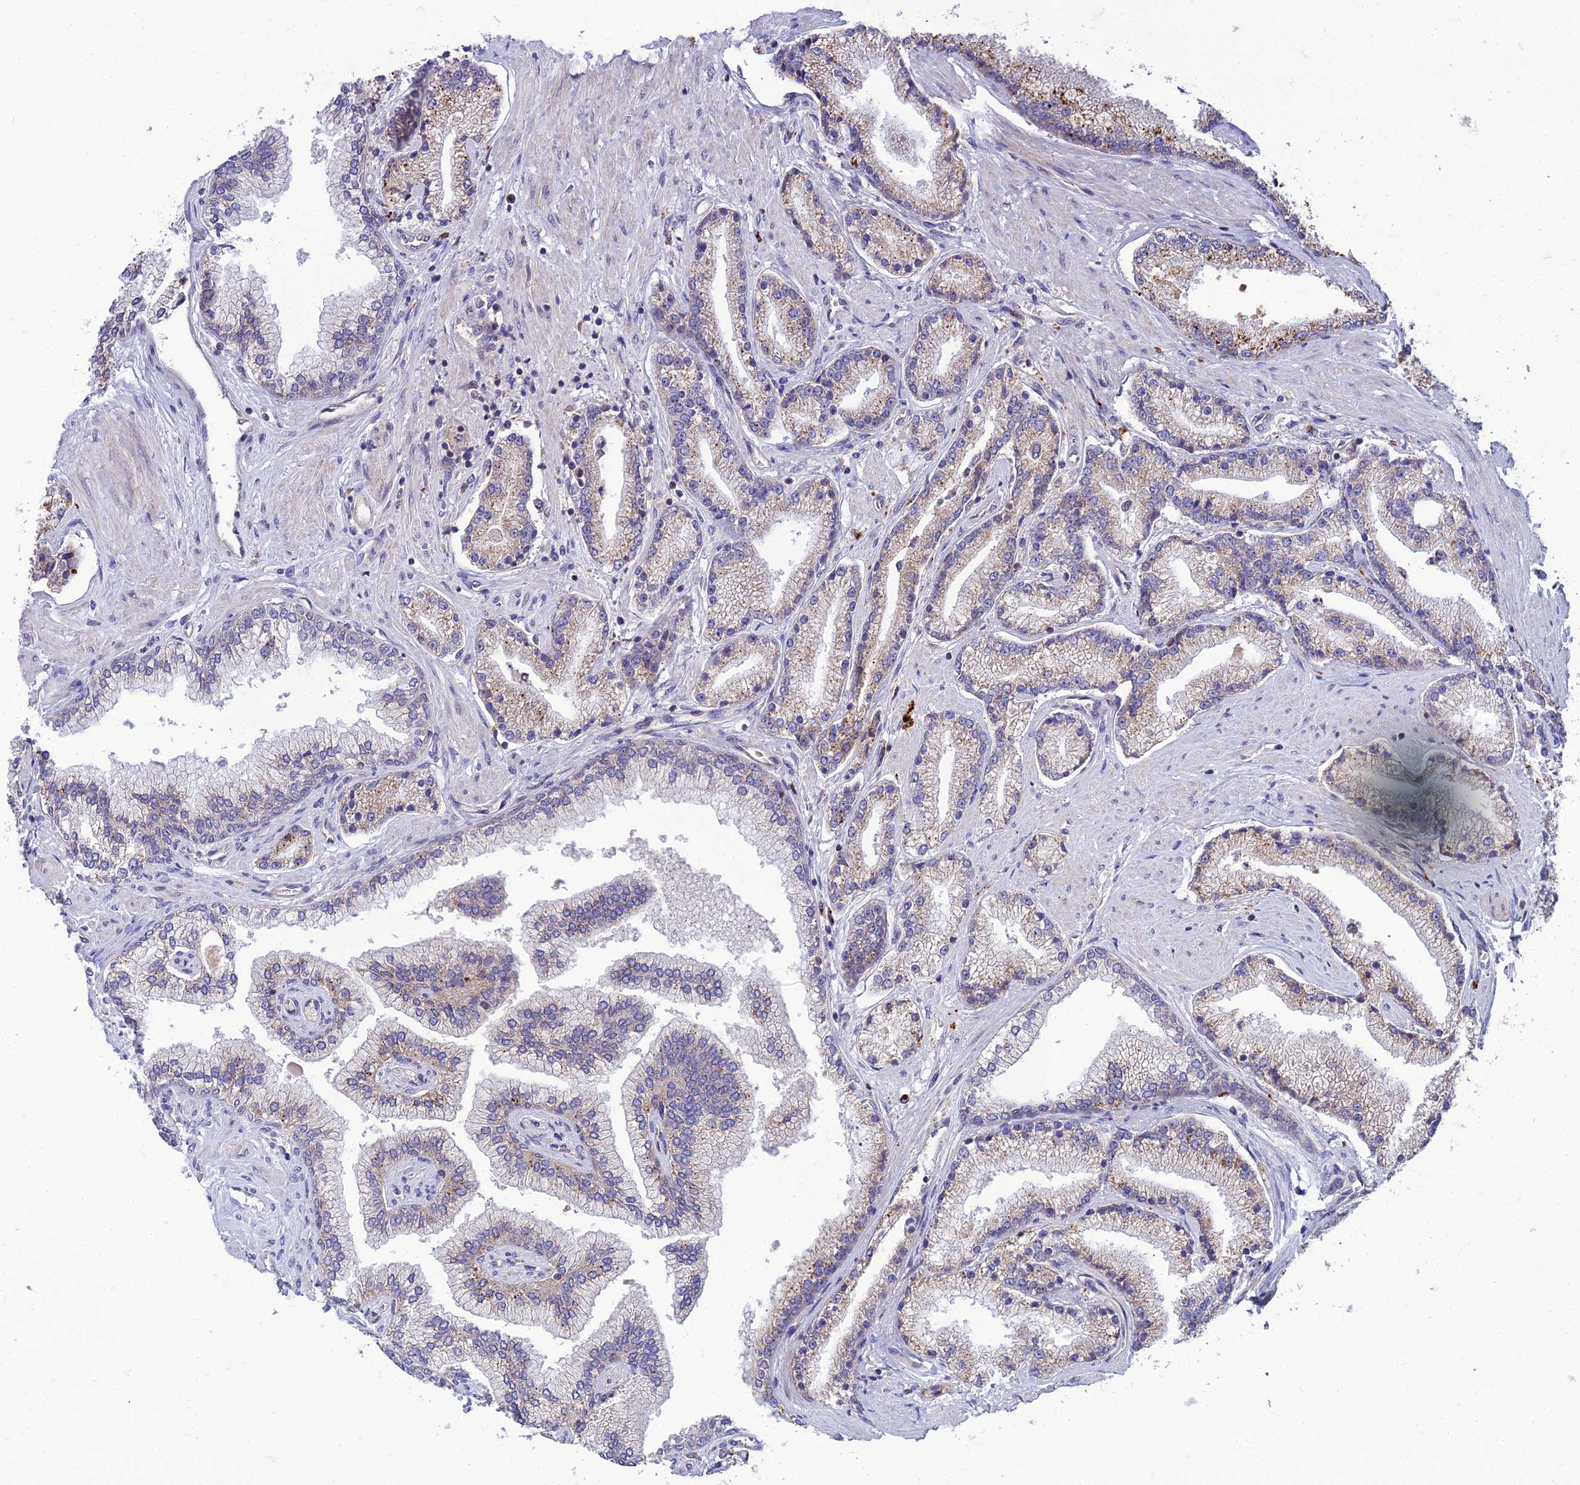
{"staining": {"intensity": "weak", "quantity": "25%-75%", "location": "cytoplasmic/membranous"}, "tissue": "prostate cancer", "cell_type": "Tumor cells", "image_type": "cancer", "snomed": [{"axis": "morphology", "description": "Adenocarcinoma, High grade"}, {"axis": "topography", "description": "Prostate"}], "caption": "Protein positivity by IHC demonstrates weak cytoplasmic/membranous positivity in about 25%-75% of tumor cells in high-grade adenocarcinoma (prostate).", "gene": "IRAK3", "patient": {"sex": "male", "age": 67}}